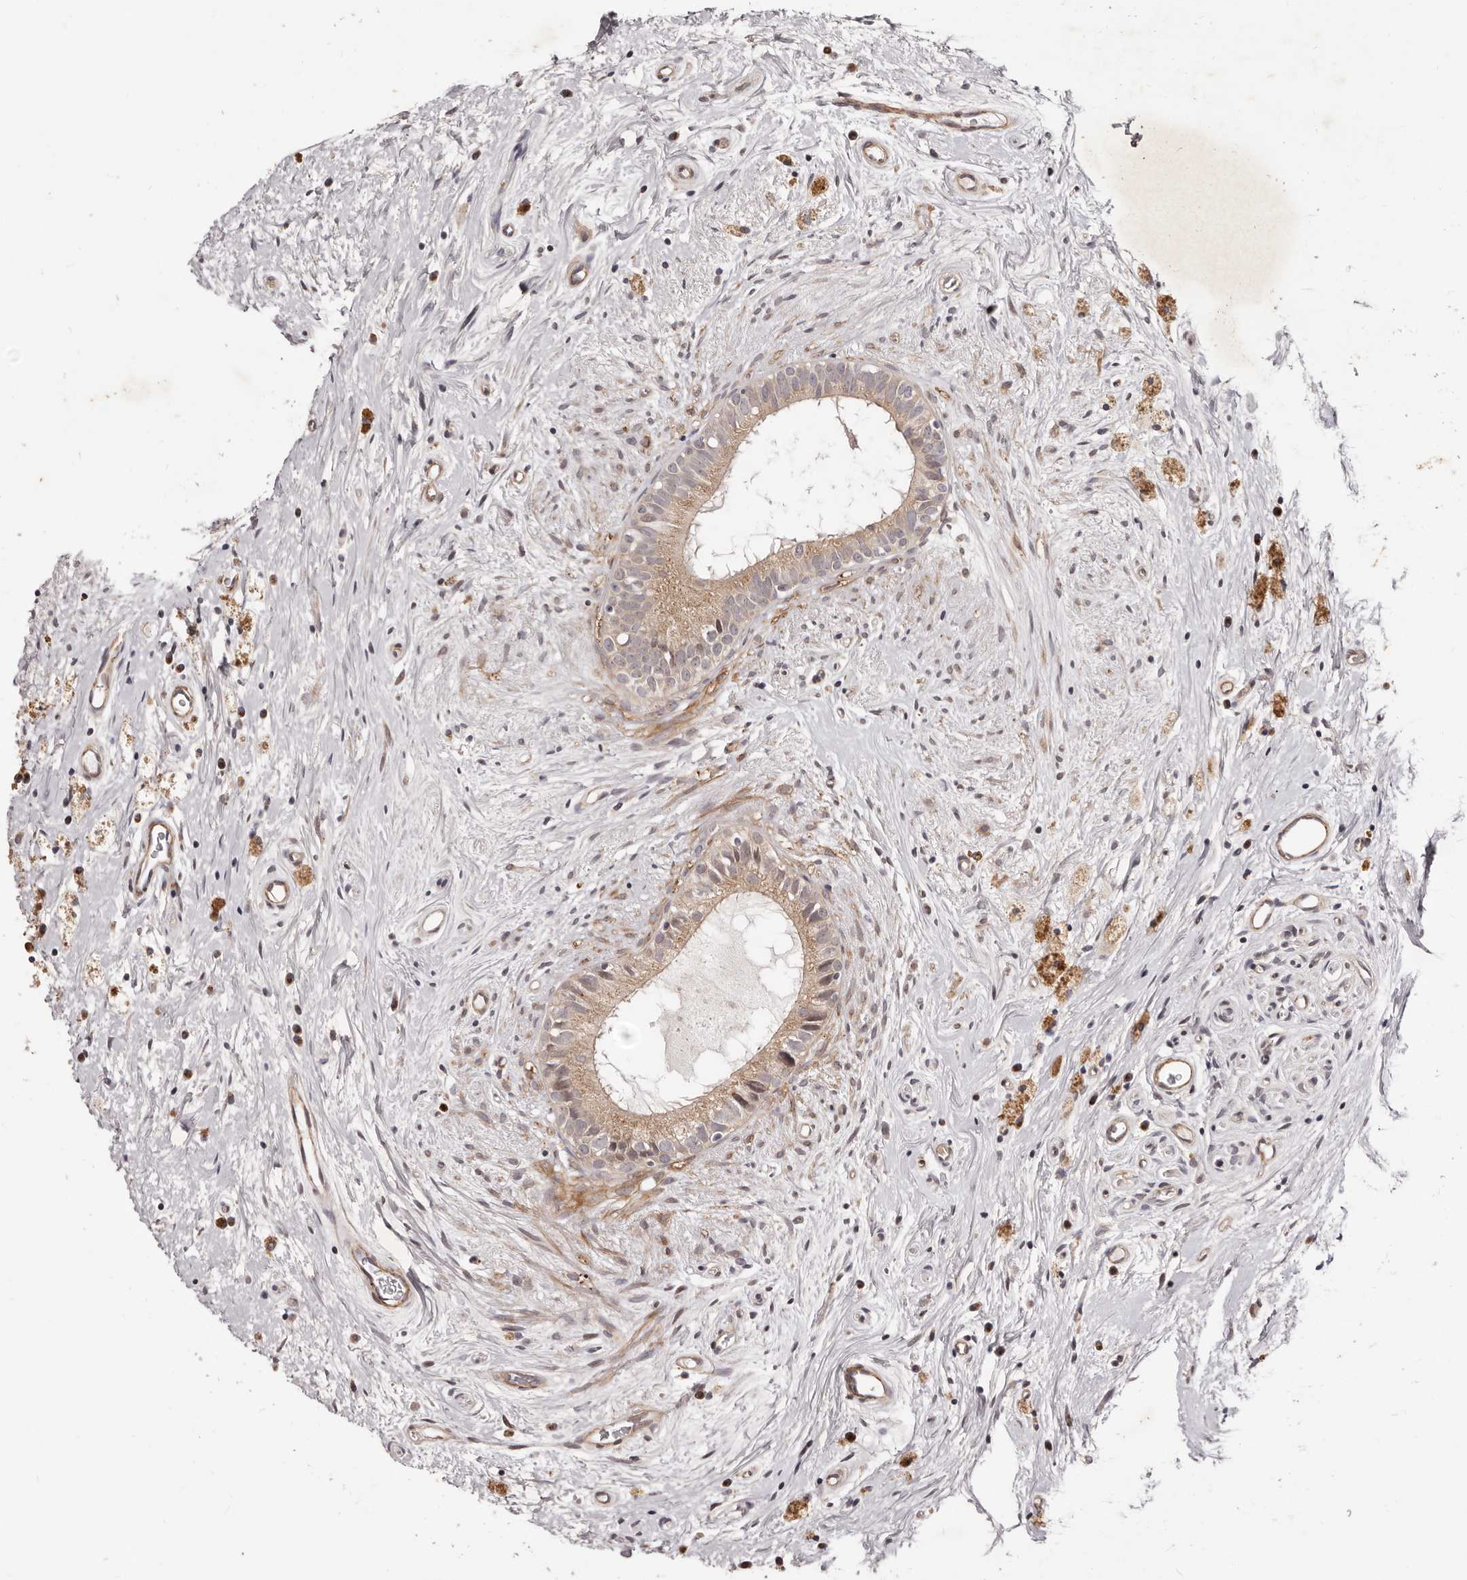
{"staining": {"intensity": "moderate", "quantity": ">75%", "location": "cytoplasmic/membranous"}, "tissue": "epididymis", "cell_type": "Glandular cells", "image_type": "normal", "snomed": [{"axis": "morphology", "description": "Normal tissue, NOS"}, {"axis": "topography", "description": "Epididymis"}], "caption": "Glandular cells display medium levels of moderate cytoplasmic/membranous staining in about >75% of cells in benign epididymis. Using DAB (3,3'-diaminobenzidine) (brown) and hematoxylin (blue) stains, captured at high magnification using brightfield microscopy.", "gene": "MICAL2", "patient": {"sex": "male", "age": 80}}